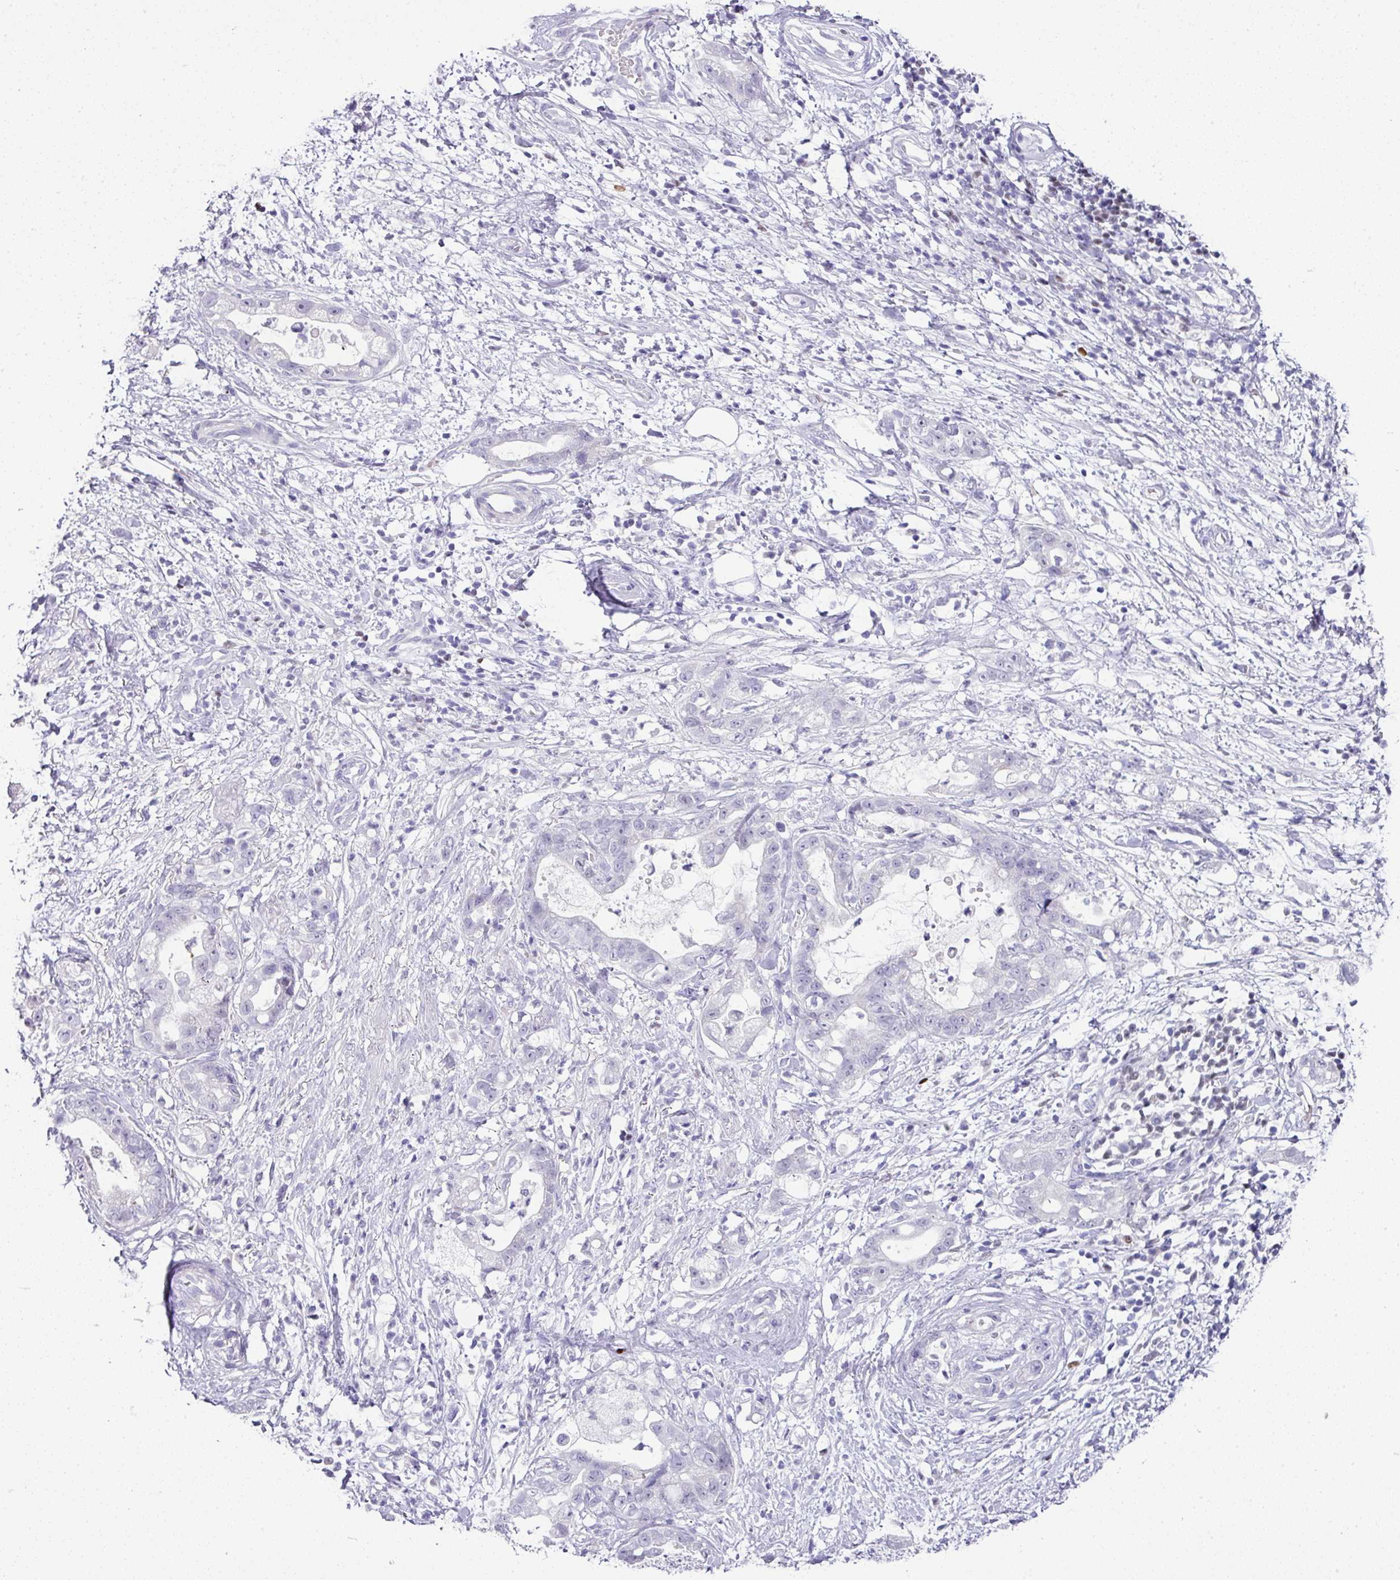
{"staining": {"intensity": "negative", "quantity": "none", "location": "none"}, "tissue": "stomach cancer", "cell_type": "Tumor cells", "image_type": "cancer", "snomed": [{"axis": "morphology", "description": "Adenocarcinoma, NOS"}, {"axis": "topography", "description": "Stomach"}], "caption": "A high-resolution micrograph shows immunohistochemistry staining of stomach cancer (adenocarcinoma), which demonstrates no significant staining in tumor cells.", "gene": "BCL11A", "patient": {"sex": "male", "age": 55}}